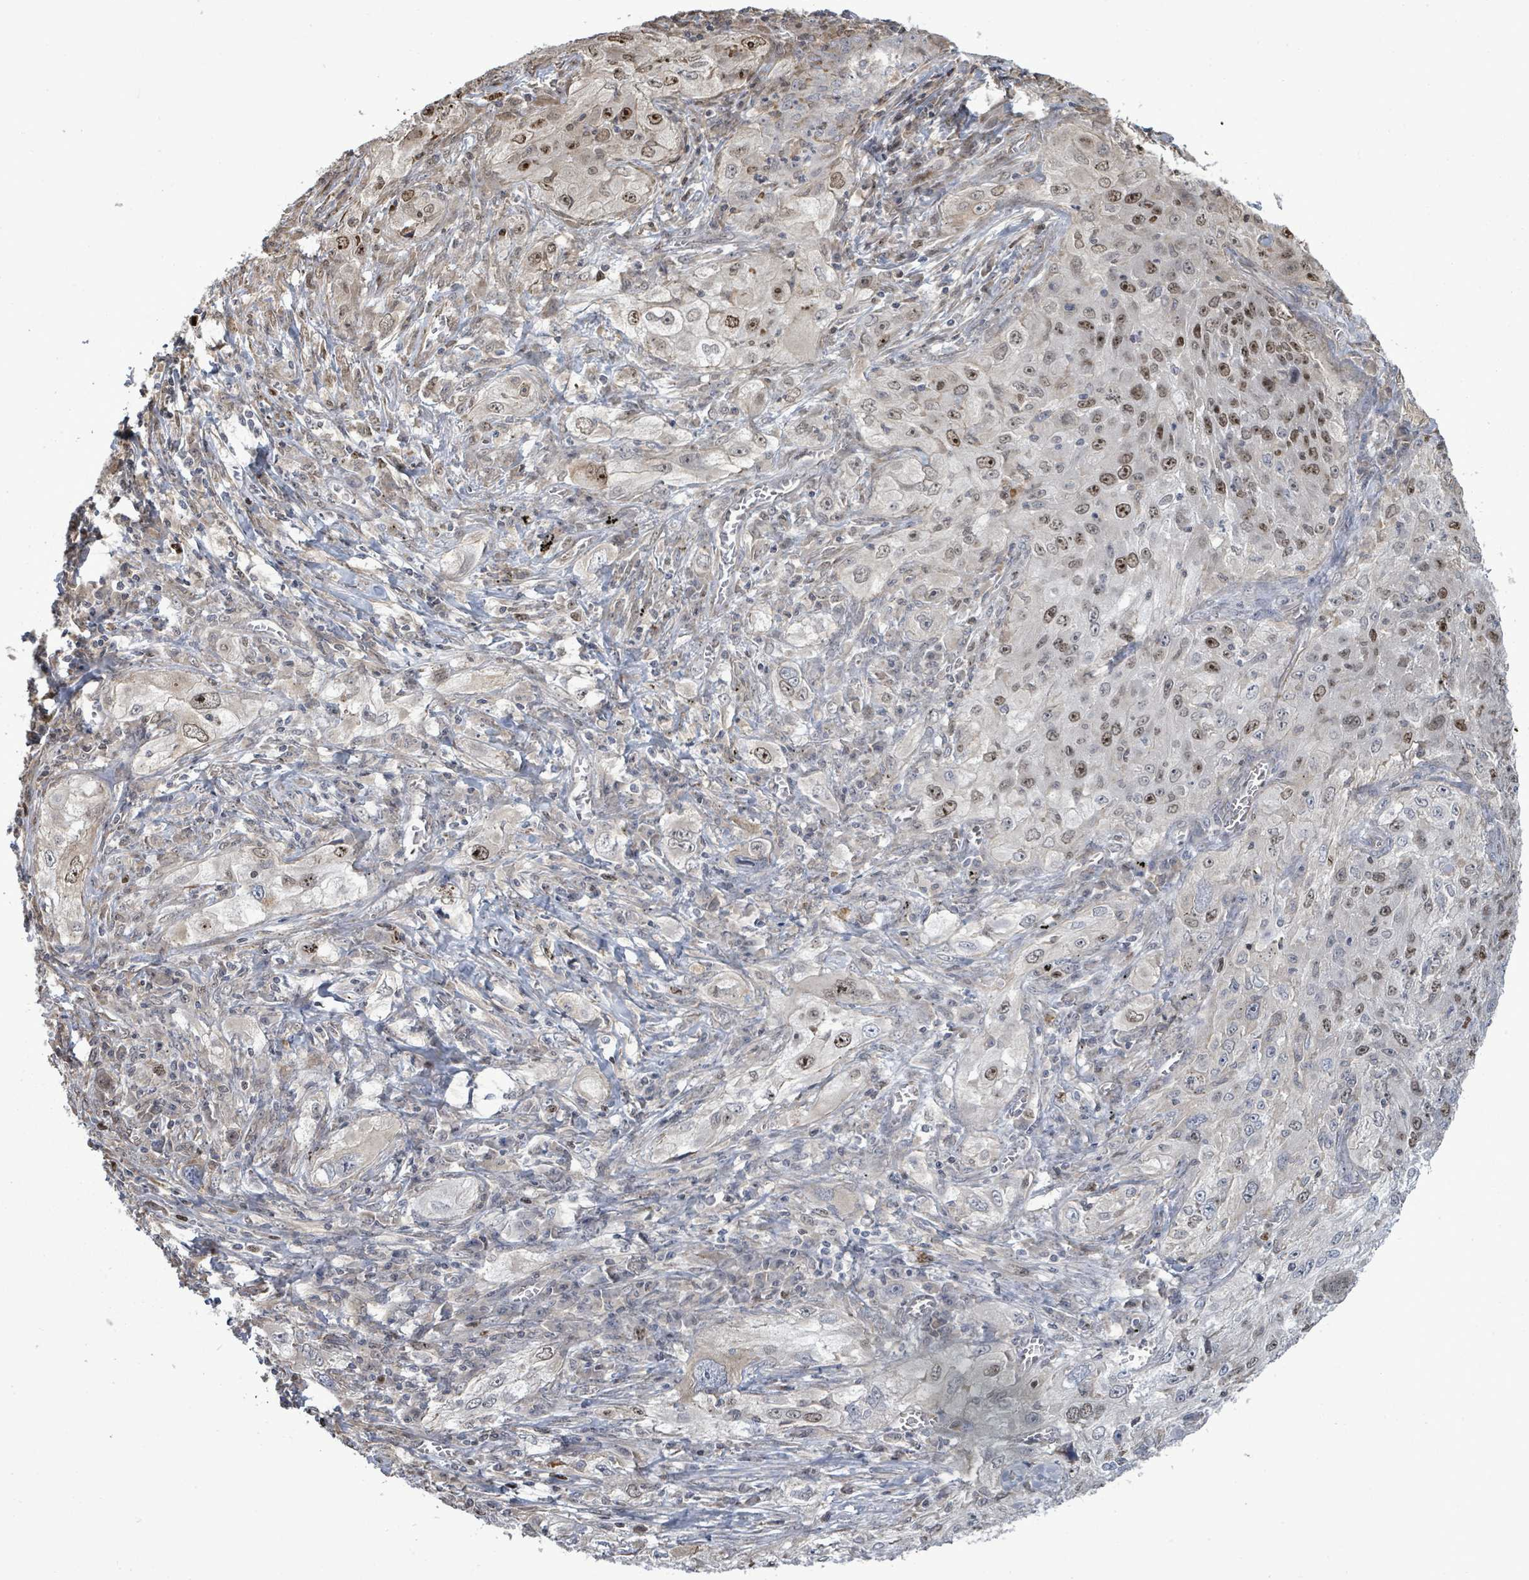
{"staining": {"intensity": "moderate", "quantity": "25%-75%", "location": "nuclear"}, "tissue": "lung cancer", "cell_type": "Tumor cells", "image_type": "cancer", "snomed": [{"axis": "morphology", "description": "Squamous cell carcinoma, NOS"}, {"axis": "topography", "description": "Lung"}], "caption": "This is a histology image of immunohistochemistry staining of lung cancer, which shows moderate positivity in the nuclear of tumor cells.", "gene": "PAPSS1", "patient": {"sex": "female", "age": 69}}